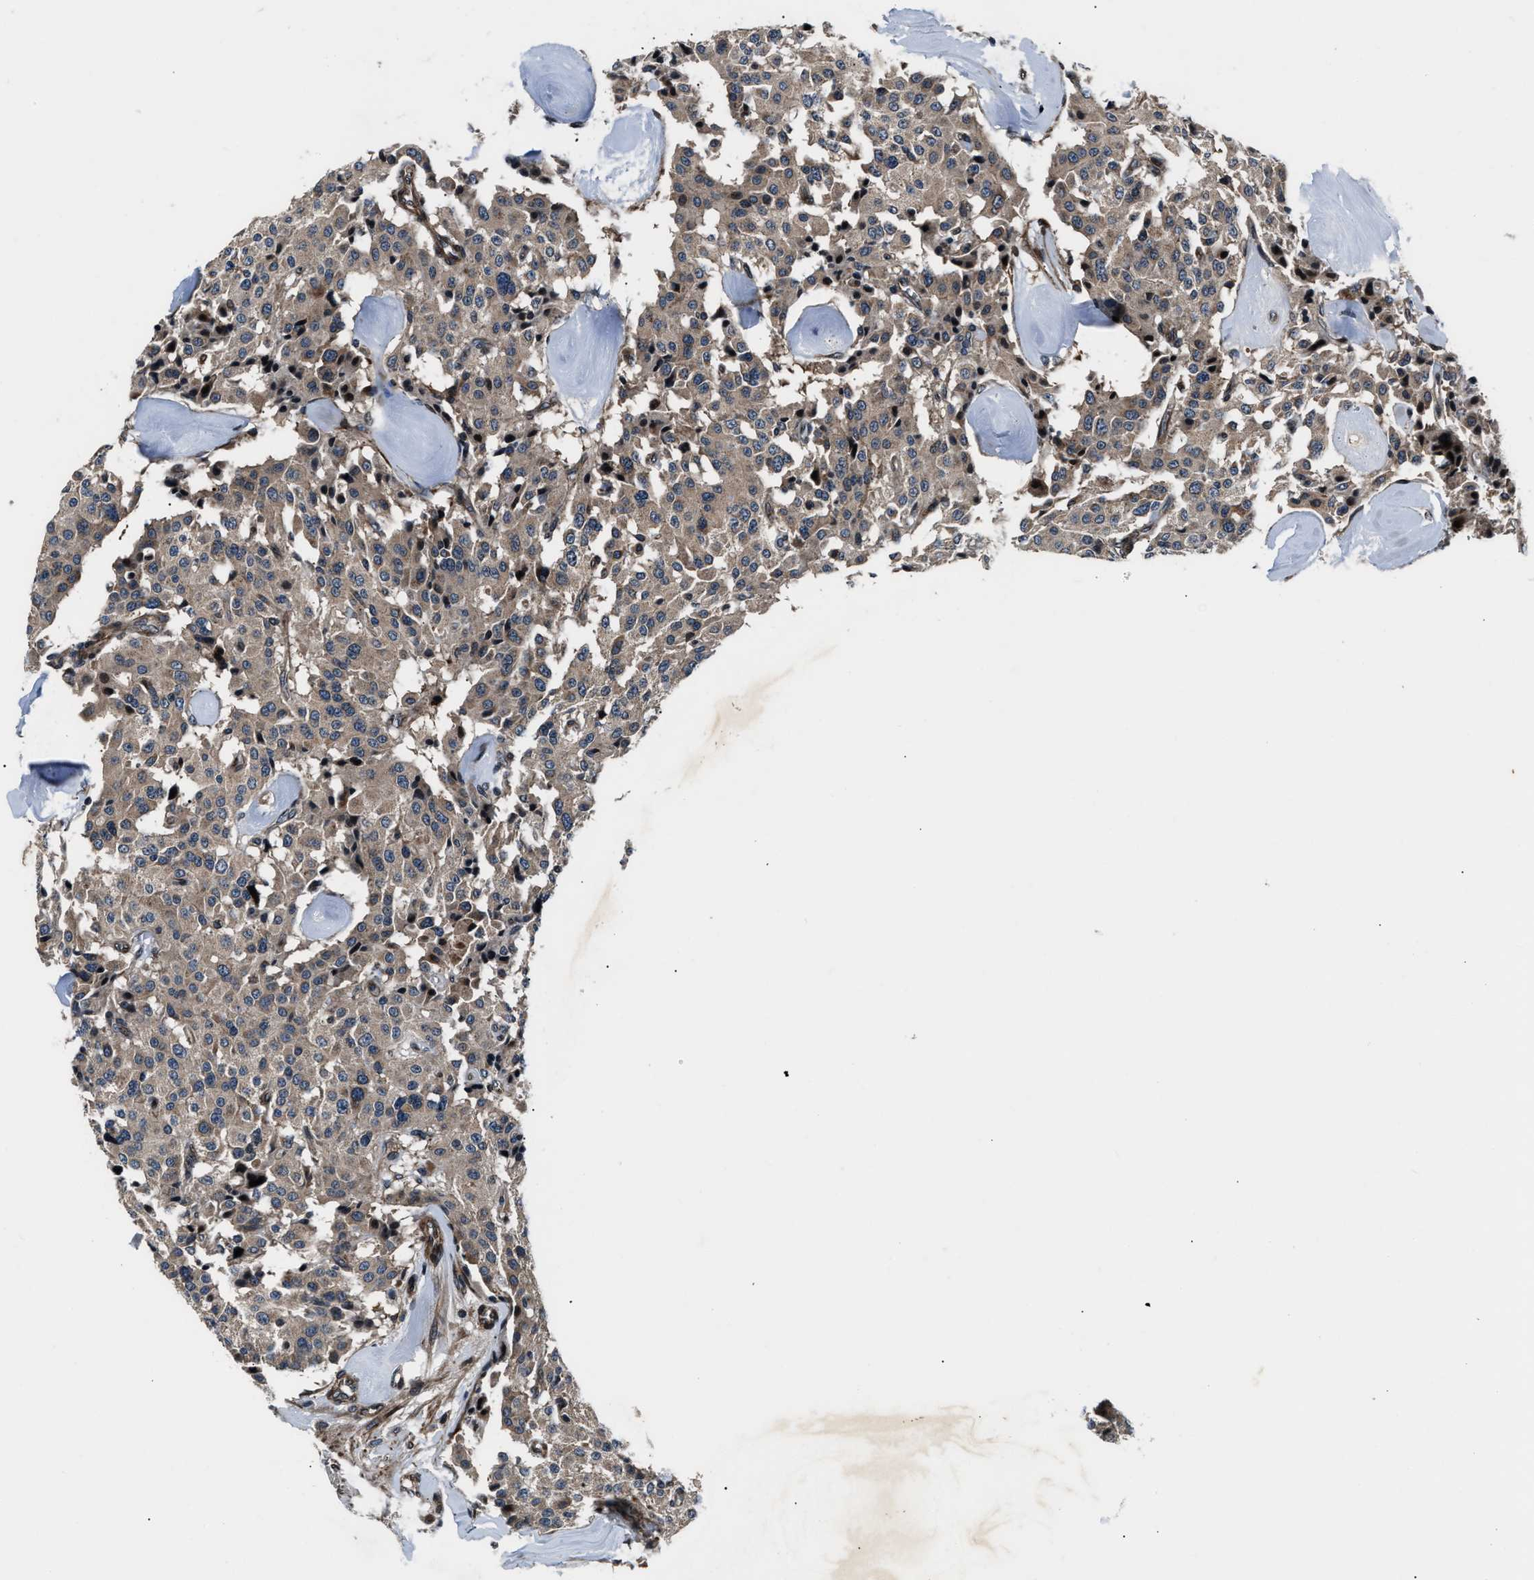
{"staining": {"intensity": "weak", "quantity": ">75%", "location": "cytoplasmic/membranous"}, "tissue": "carcinoid", "cell_type": "Tumor cells", "image_type": "cancer", "snomed": [{"axis": "morphology", "description": "Carcinoid, malignant, NOS"}, {"axis": "topography", "description": "Lung"}], "caption": "Immunohistochemical staining of malignant carcinoid exhibits low levels of weak cytoplasmic/membranous expression in about >75% of tumor cells.", "gene": "DYNC2I1", "patient": {"sex": "male", "age": 30}}